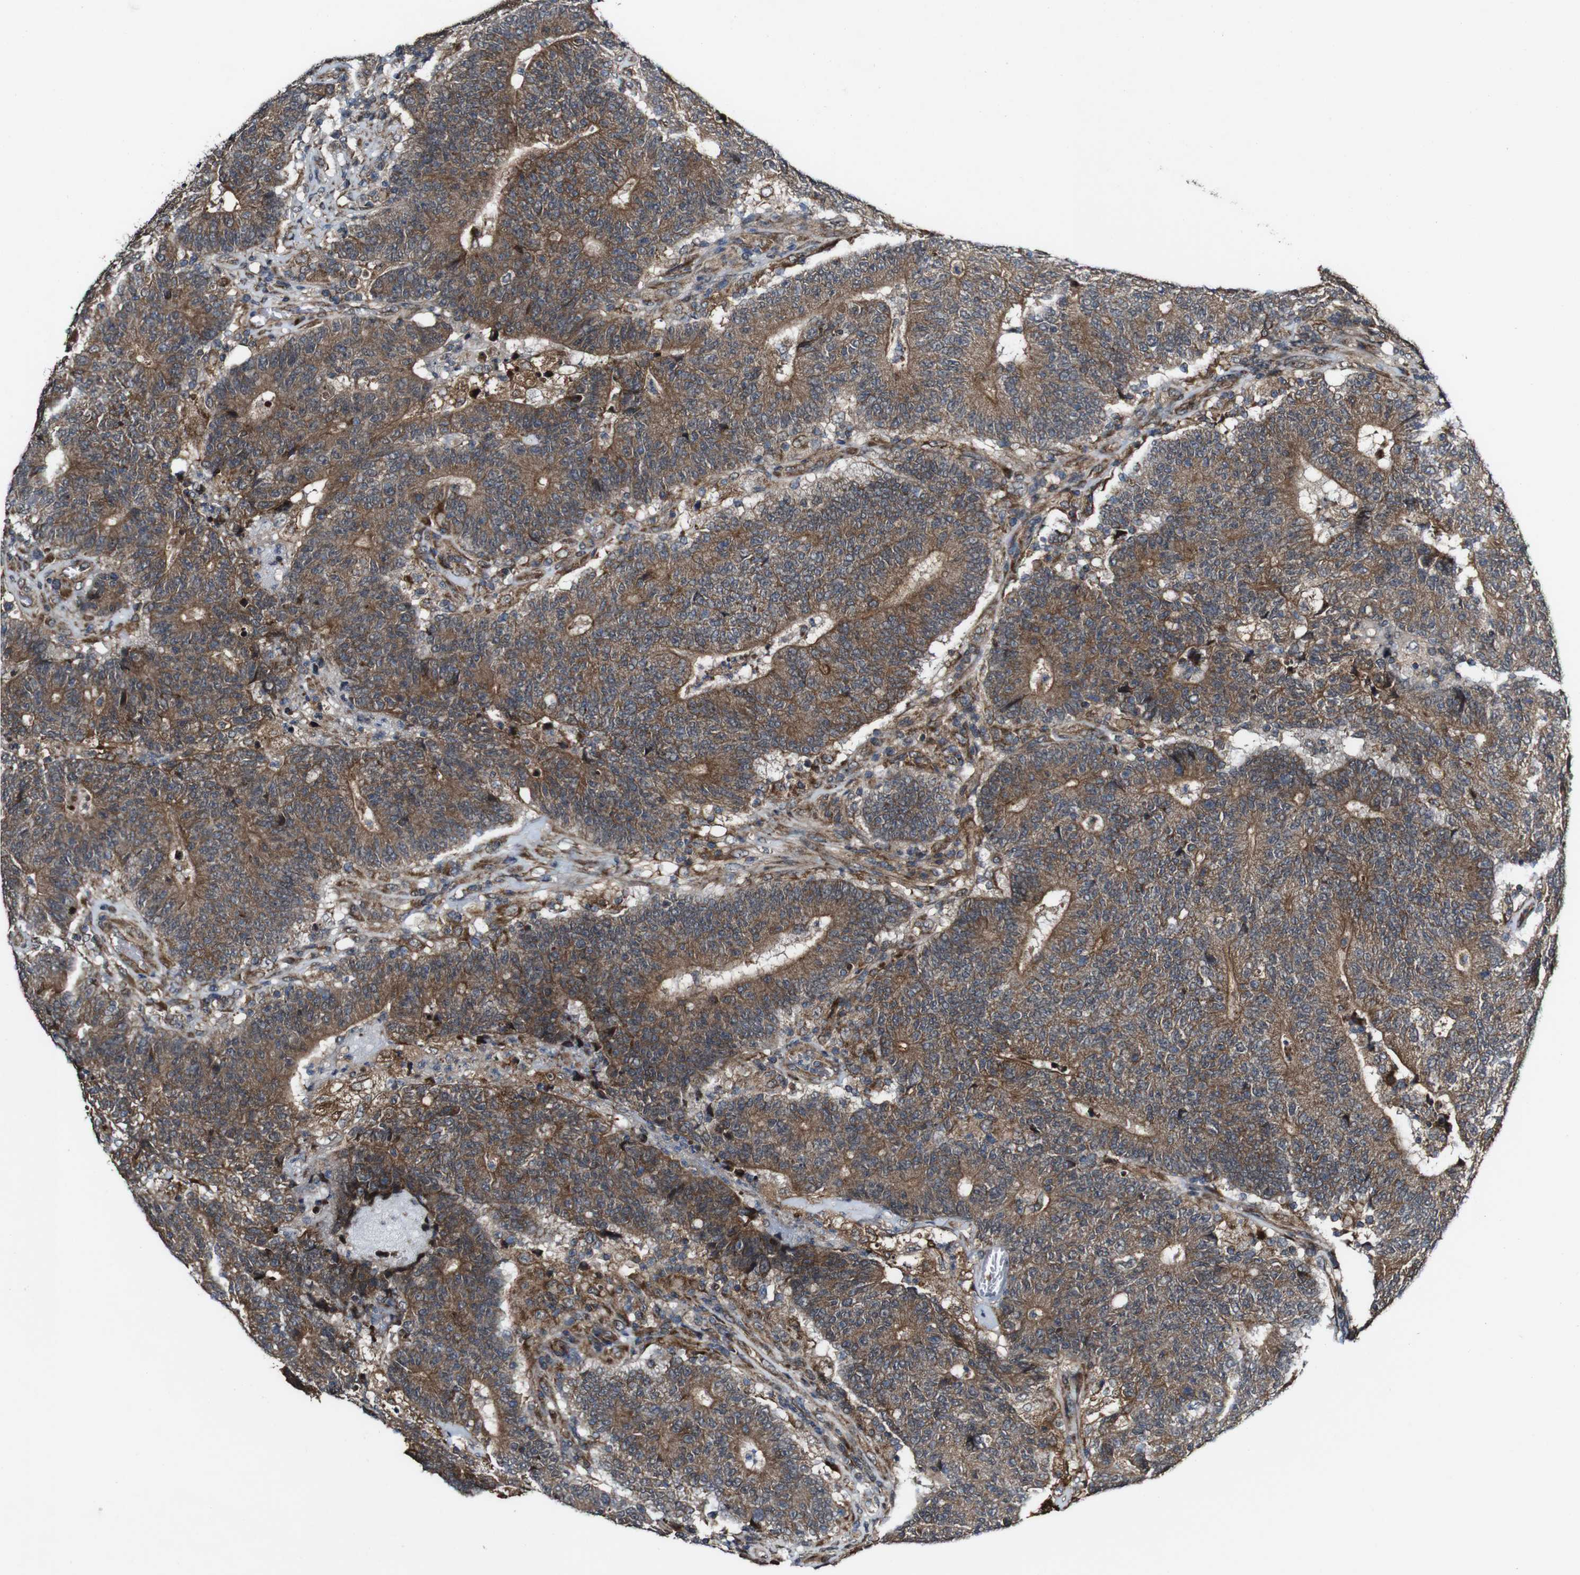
{"staining": {"intensity": "strong", "quantity": "25%-75%", "location": "cytoplasmic/membranous"}, "tissue": "colorectal cancer", "cell_type": "Tumor cells", "image_type": "cancer", "snomed": [{"axis": "morphology", "description": "Normal tissue, NOS"}, {"axis": "morphology", "description": "Adenocarcinoma, NOS"}, {"axis": "topography", "description": "Colon"}], "caption": "About 25%-75% of tumor cells in colorectal cancer (adenocarcinoma) show strong cytoplasmic/membranous protein expression as visualized by brown immunohistochemical staining.", "gene": "BTN3A3", "patient": {"sex": "female", "age": 75}}